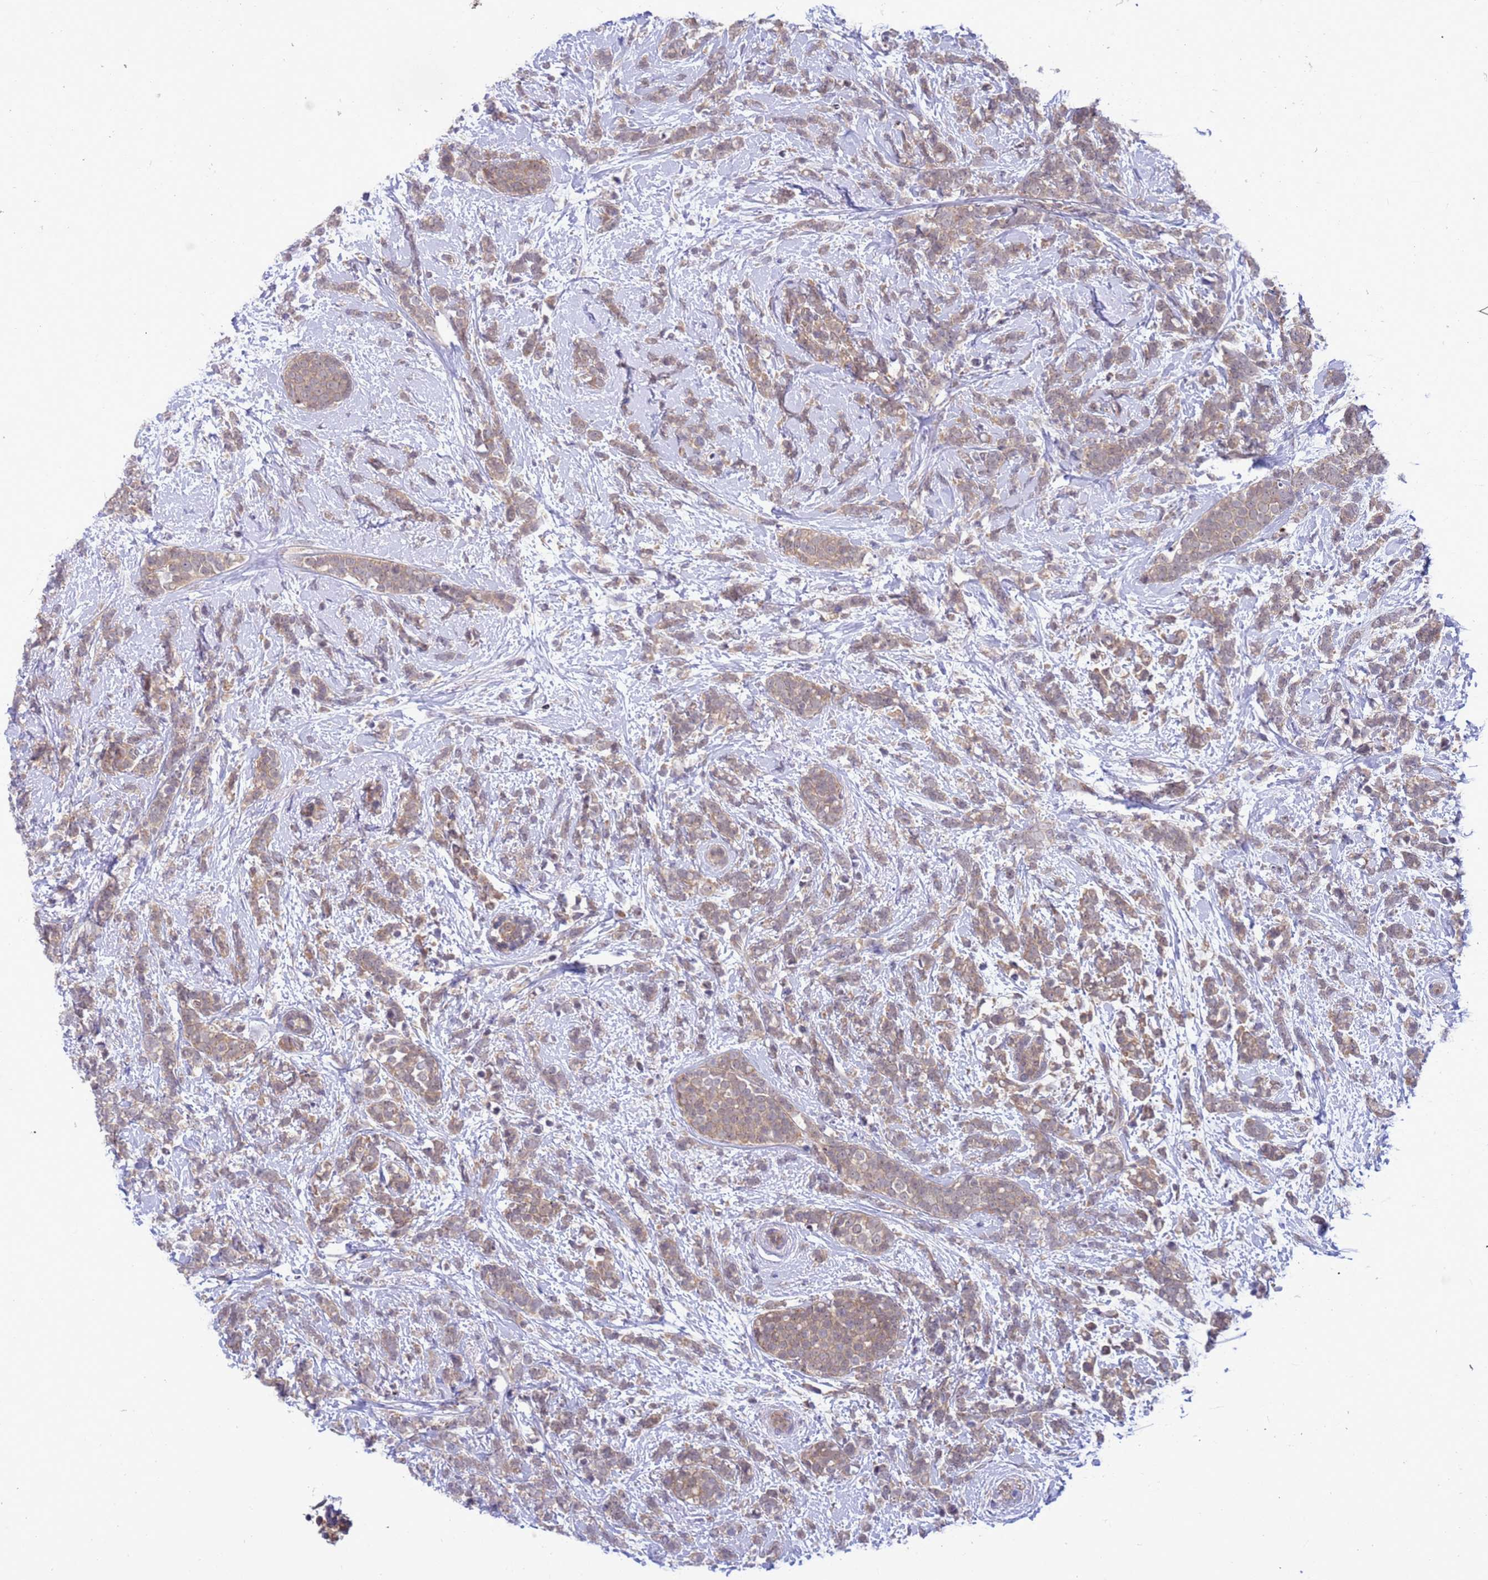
{"staining": {"intensity": "weak", "quantity": ">75%", "location": "cytoplasmic/membranous"}, "tissue": "breast cancer", "cell_type": "Tumor cells", "image_type": "cancer", "snomed": [{"axis": "morphology", "description": "Lobular carcinoma"}, {"axis": "topography", "description": "Breast"}], "caption": "Brown immunohistochemical staining in human lobular carcinoma (breast) exhibits weak cytoplasmic/membranous staining in approximately >75% of tumor cells.", "gene": "ZNF461", "patient": {"sex": "female", "age": 58}}